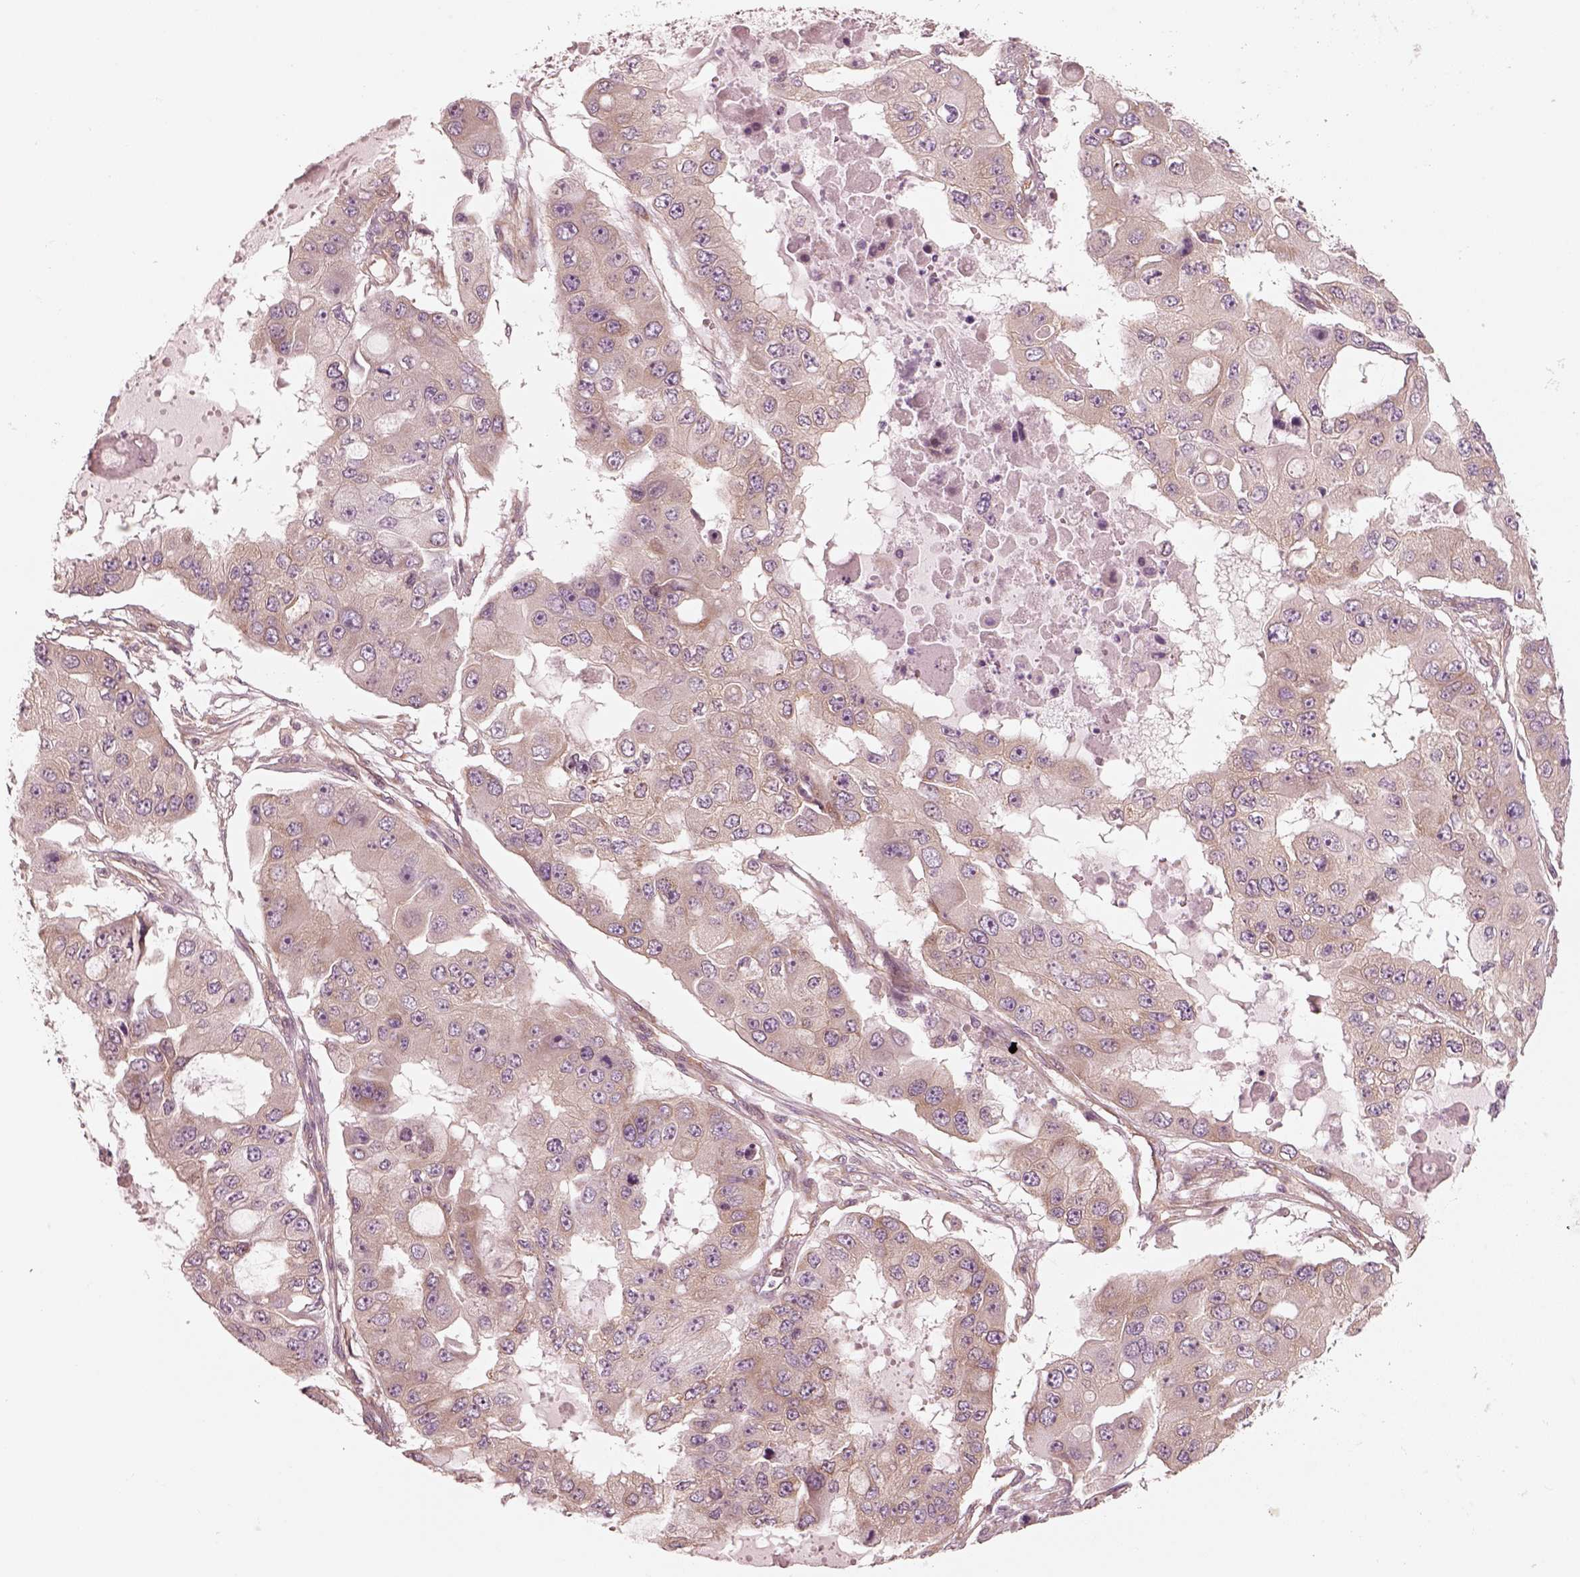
{"staining": {"intensity": "weak", "quantity": ">75%", "location": "cytoplasmic/membranous"}, "tissue": "ovarian cancer", "cell_type": "Tumor cells", "image_type": "cancer", "snomed": [{"axis": "morphology", "description": "Cystadenocarcinoma, serous, NOS"}, {"axis": "topography", "description": "Ovary"}], "caption": "The histopathology image displays a brown stain indicating the presence of a protein in the cytoplasmic/membranous of tumor cells in ovarian cancer (serous cystadenocarcinoma).", "gene": "CNOT2", "patient": {"sex": "female", "age": 56}}